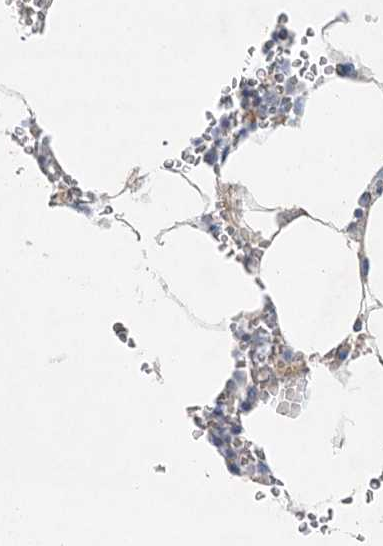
{"staining": {"intensity": "moderate", "quantity": "<25%", "location": "cytoplasmic/membranous"}, "tissue": "bone marrow", "cell_type": "Hematopoietic cells", "image_type": "normal", "snomed": [{"axis": "morphology", "description": "Normal tissue, NOS"}, {"axis": "topography", "description": "Bone marrow"}], "caption": "Protein staining displays moderate cytoplasmic/membranous expression in approximately <25% of hematopoietic cells in benign bone marrow. The protein of interest is shown in brown color, while the nuclei are stained blue.", "gene": "MAT2B", "patient": {"sex": "male", "age": 70}}